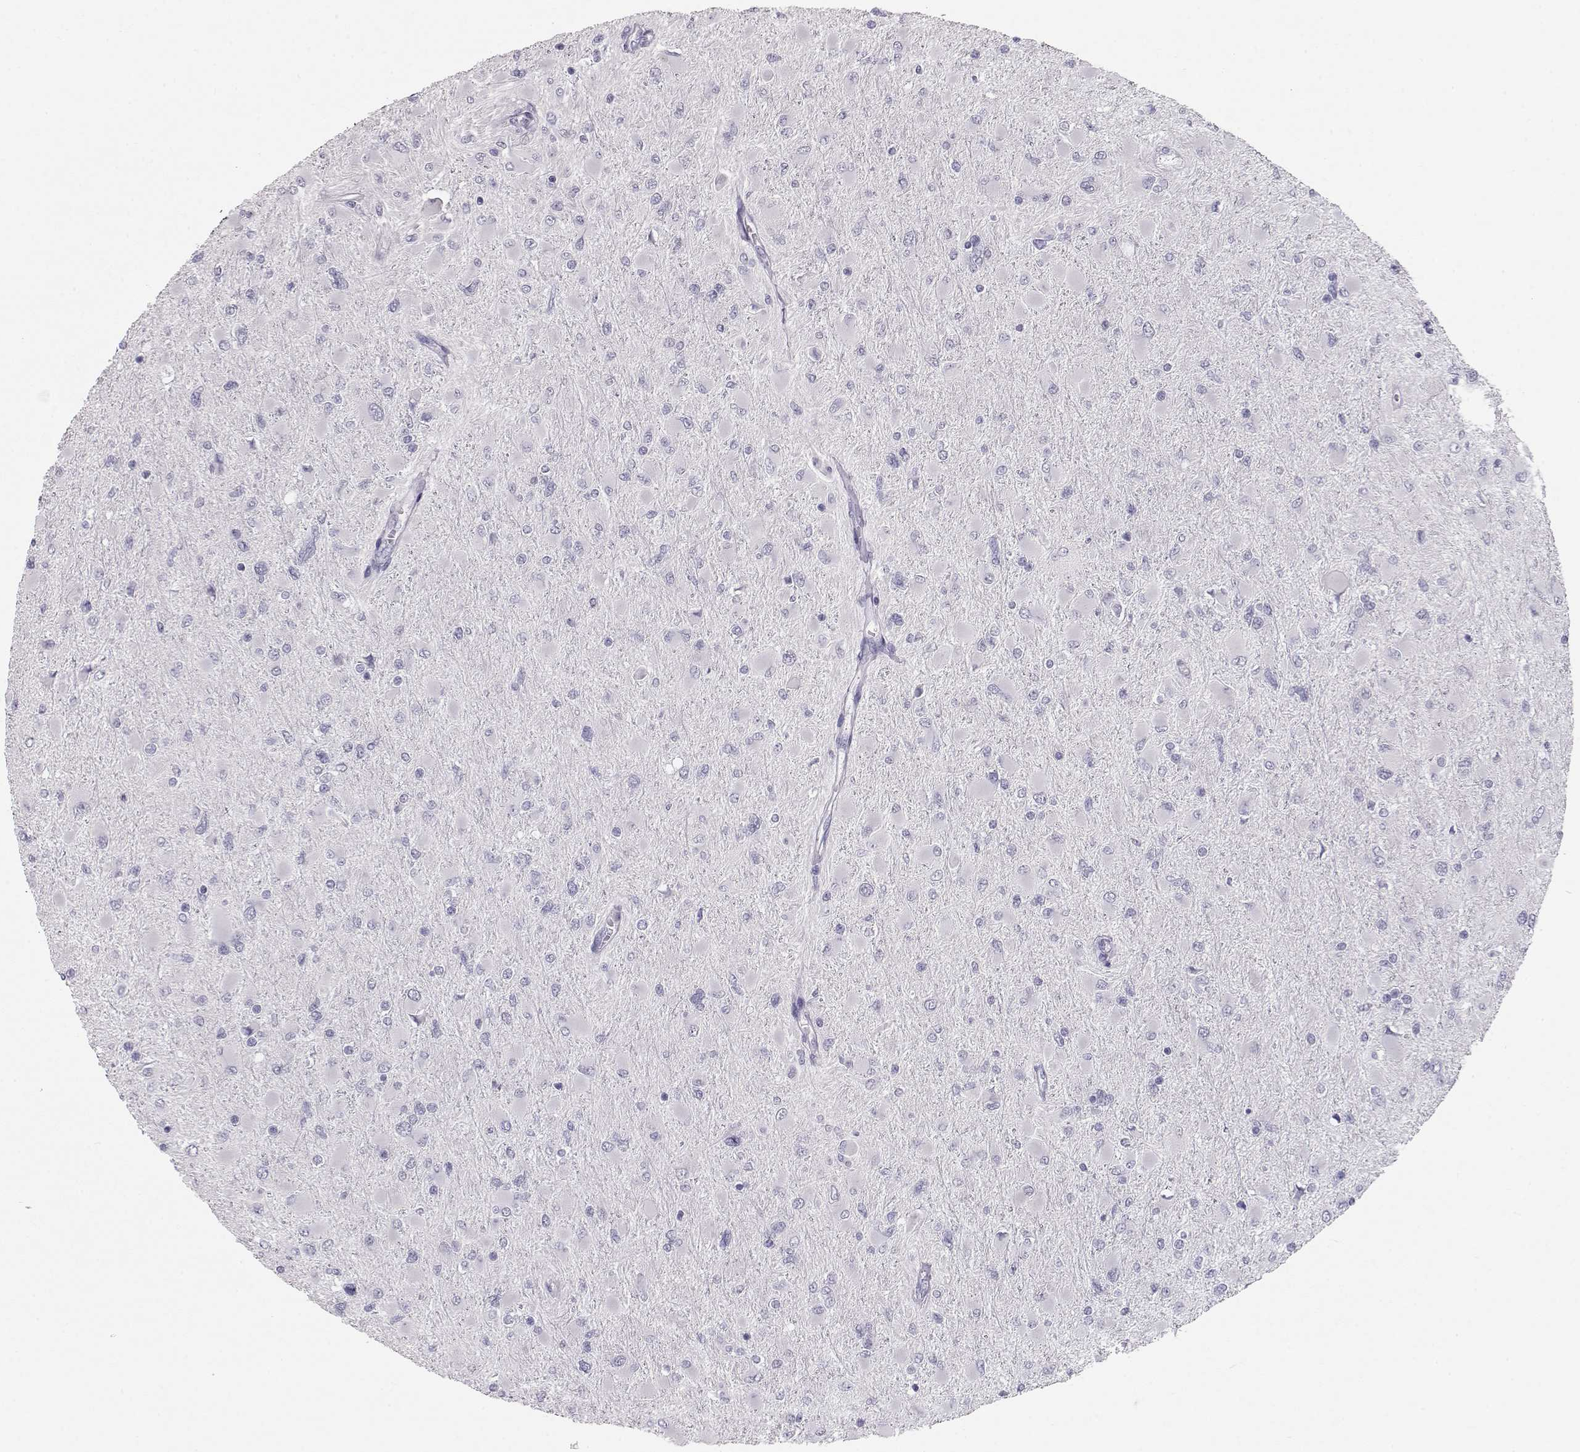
{"staining": {"intensity": "negative", "quantity": "none", "location": "none"}, "tissue": "glioma", "cell_type": "Tumor cells", "image_type": "cancer", "snomed": [{"axis": "morphology", "description": "Glioma, malignant, High grade"}, {"axis": "topography", "description": "Cerebral cortex"}], "caption": "Immunohistochemistry (IHC) of human glioma reveals no expression in tumor cells. (Immunohistochemistry (IHC), brightfield microscopy, high magnification).", "gene": "LAMB3", "patient": {"sex": "female", "age": 36}}